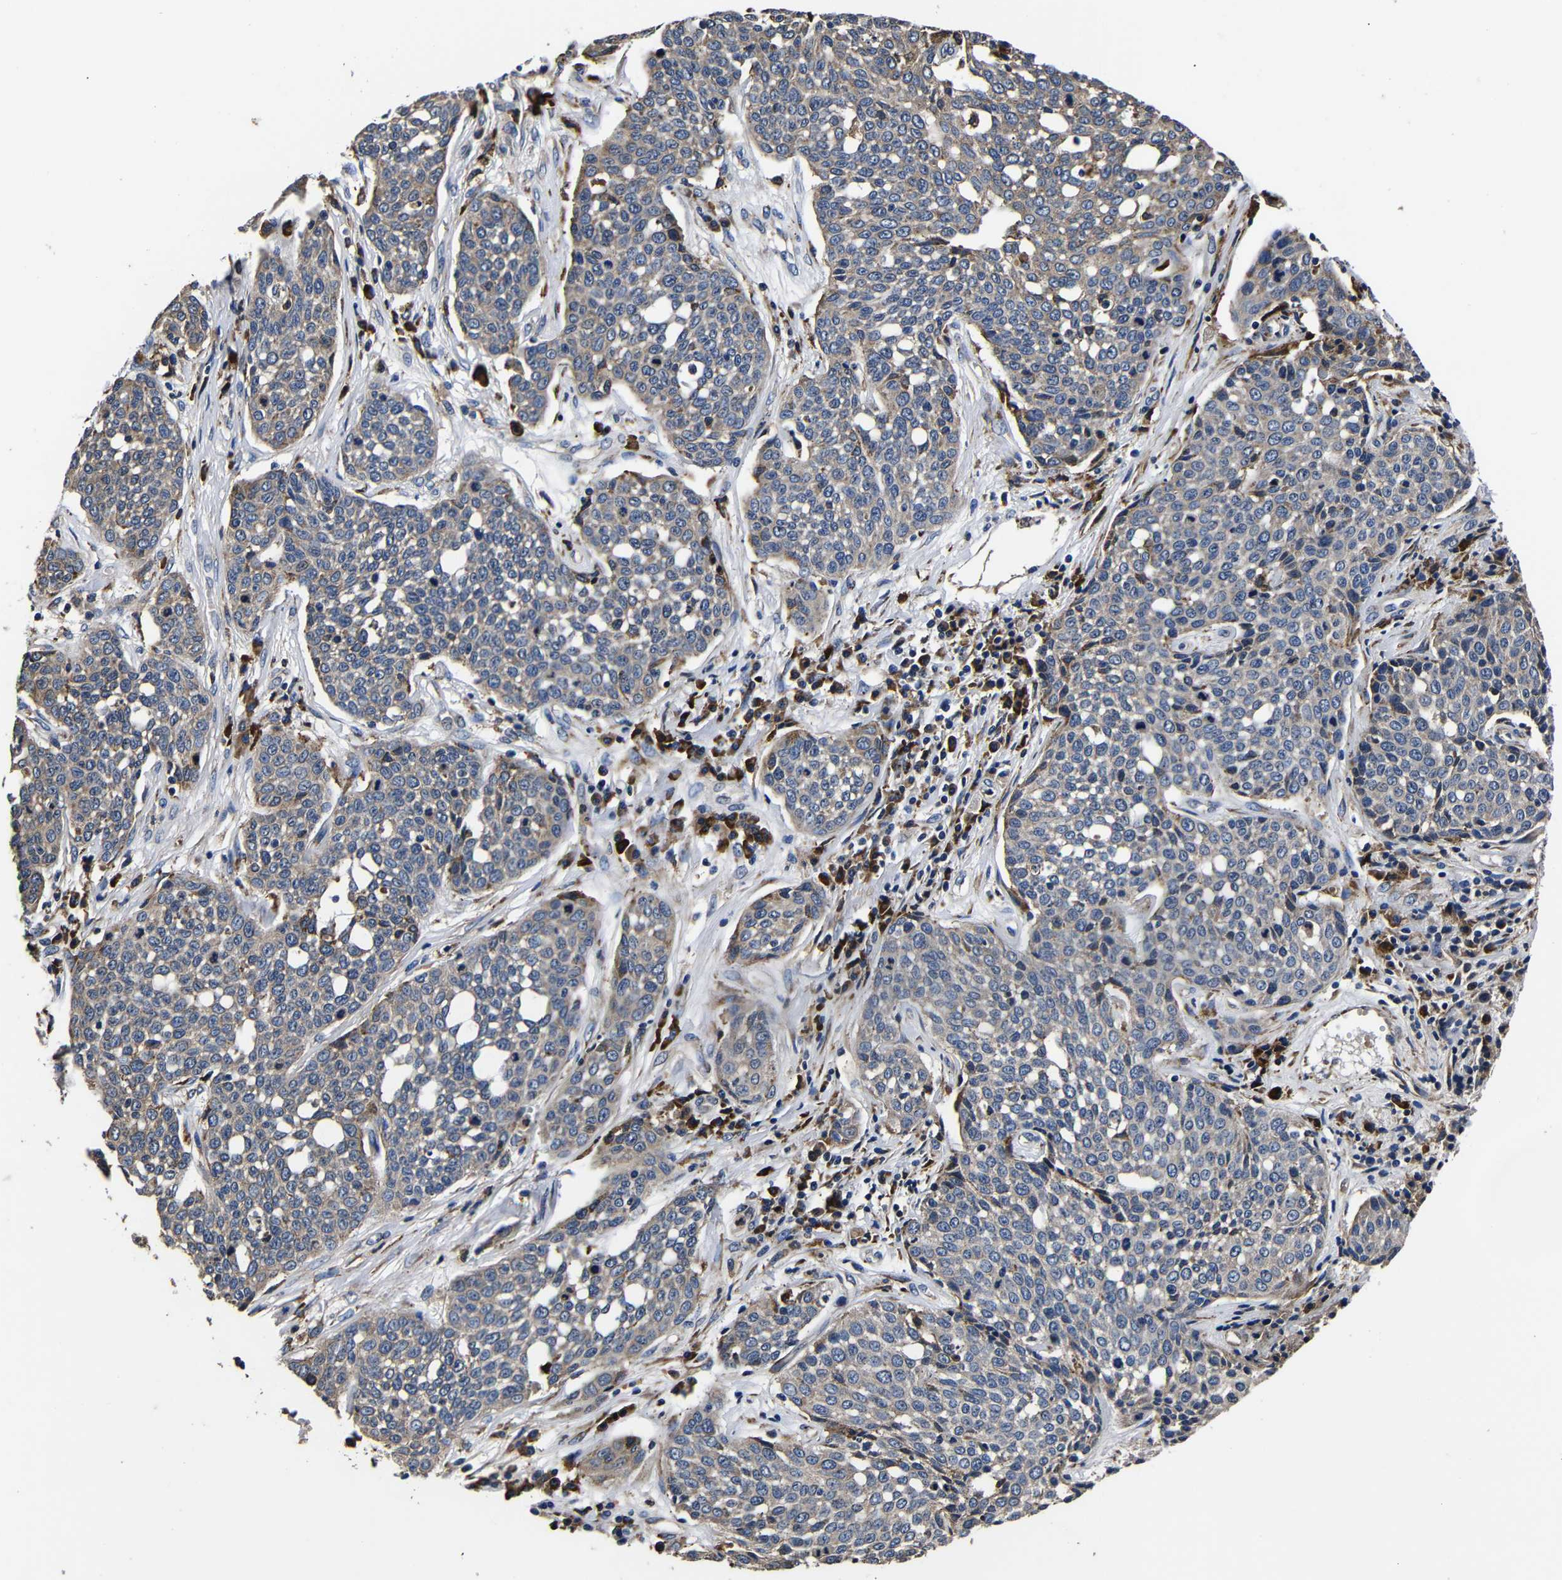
{"staining": {"intensity": "moderate", "quantity": "25%-75%", "location": "cytoplasmic/membranous"}, "tissue": "cervical cancer", "cell_type": "Tumor cells", "image_type": "cancer", "snomed": [{"axis": "morphology", "description": "Squamous cell carcinoma, NOS"}, {"axis": "topography", "description": "Cervix"}], "caption": "Immunohistochemical staining of human cervical cancer demonstrates medium levels of moderate cytoplasmic/membranous protein positivity in approximately 25%-75% of tumor cells.", "gene": "SCN9A", "patient": {"sex": "female", "age": 34}}